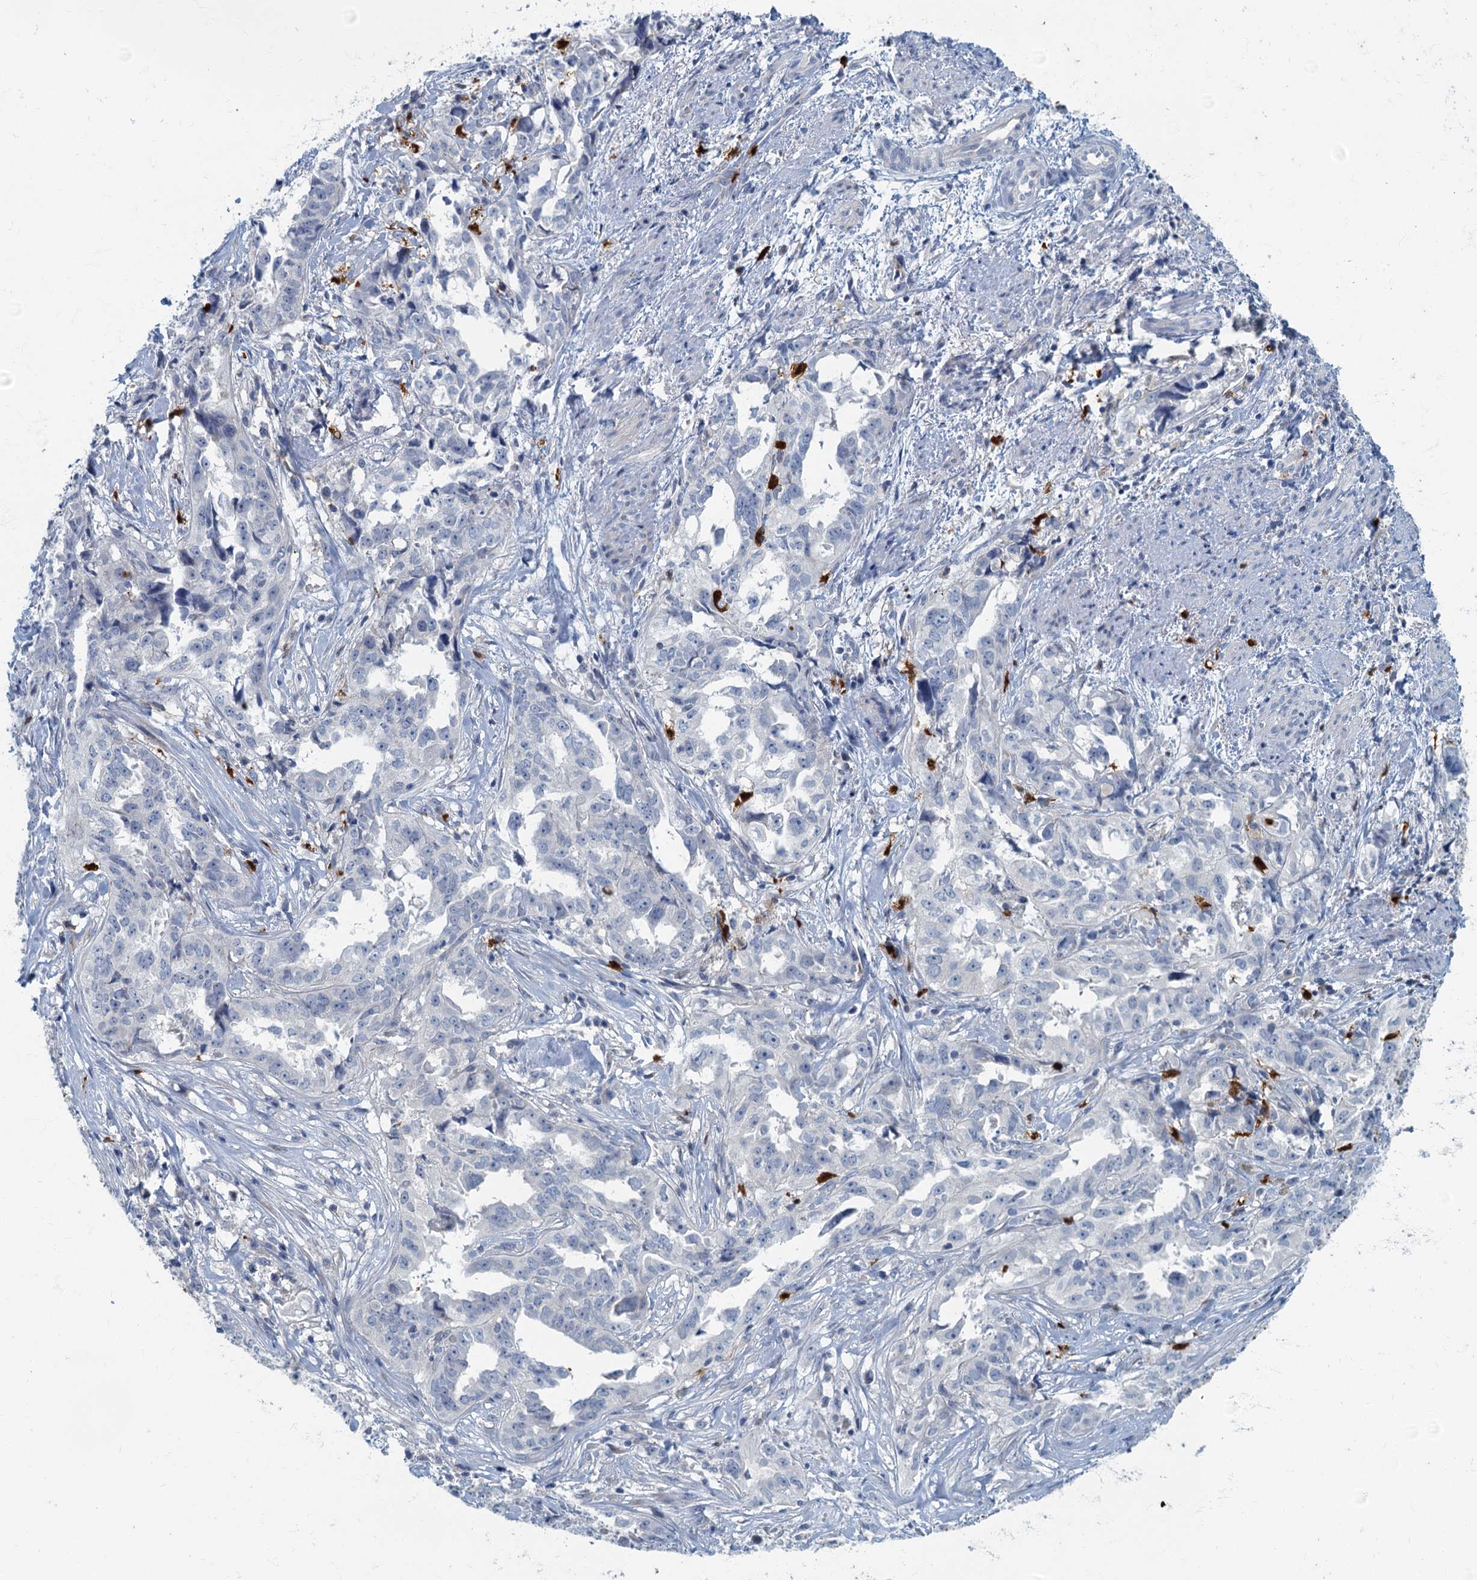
{"staining": {"intensity": "negative", "quantity": "none", "location": "none"}, "tissue": "endometrial cancer", "cell_type": "Tumor cells", "image_type": "cancer", "snomed": [{"axis": "morphology", "description": "Adenocarcinoma, NOS"}, {"axis": "topography", "description": "Endometrium"}], "caption": "Endometrial cancer was stained to show a protein in brown. There is no significant positivity in tumor cells.", "gene": "ANKDD1A", "patient": {"sex": "female", "age": 65}}